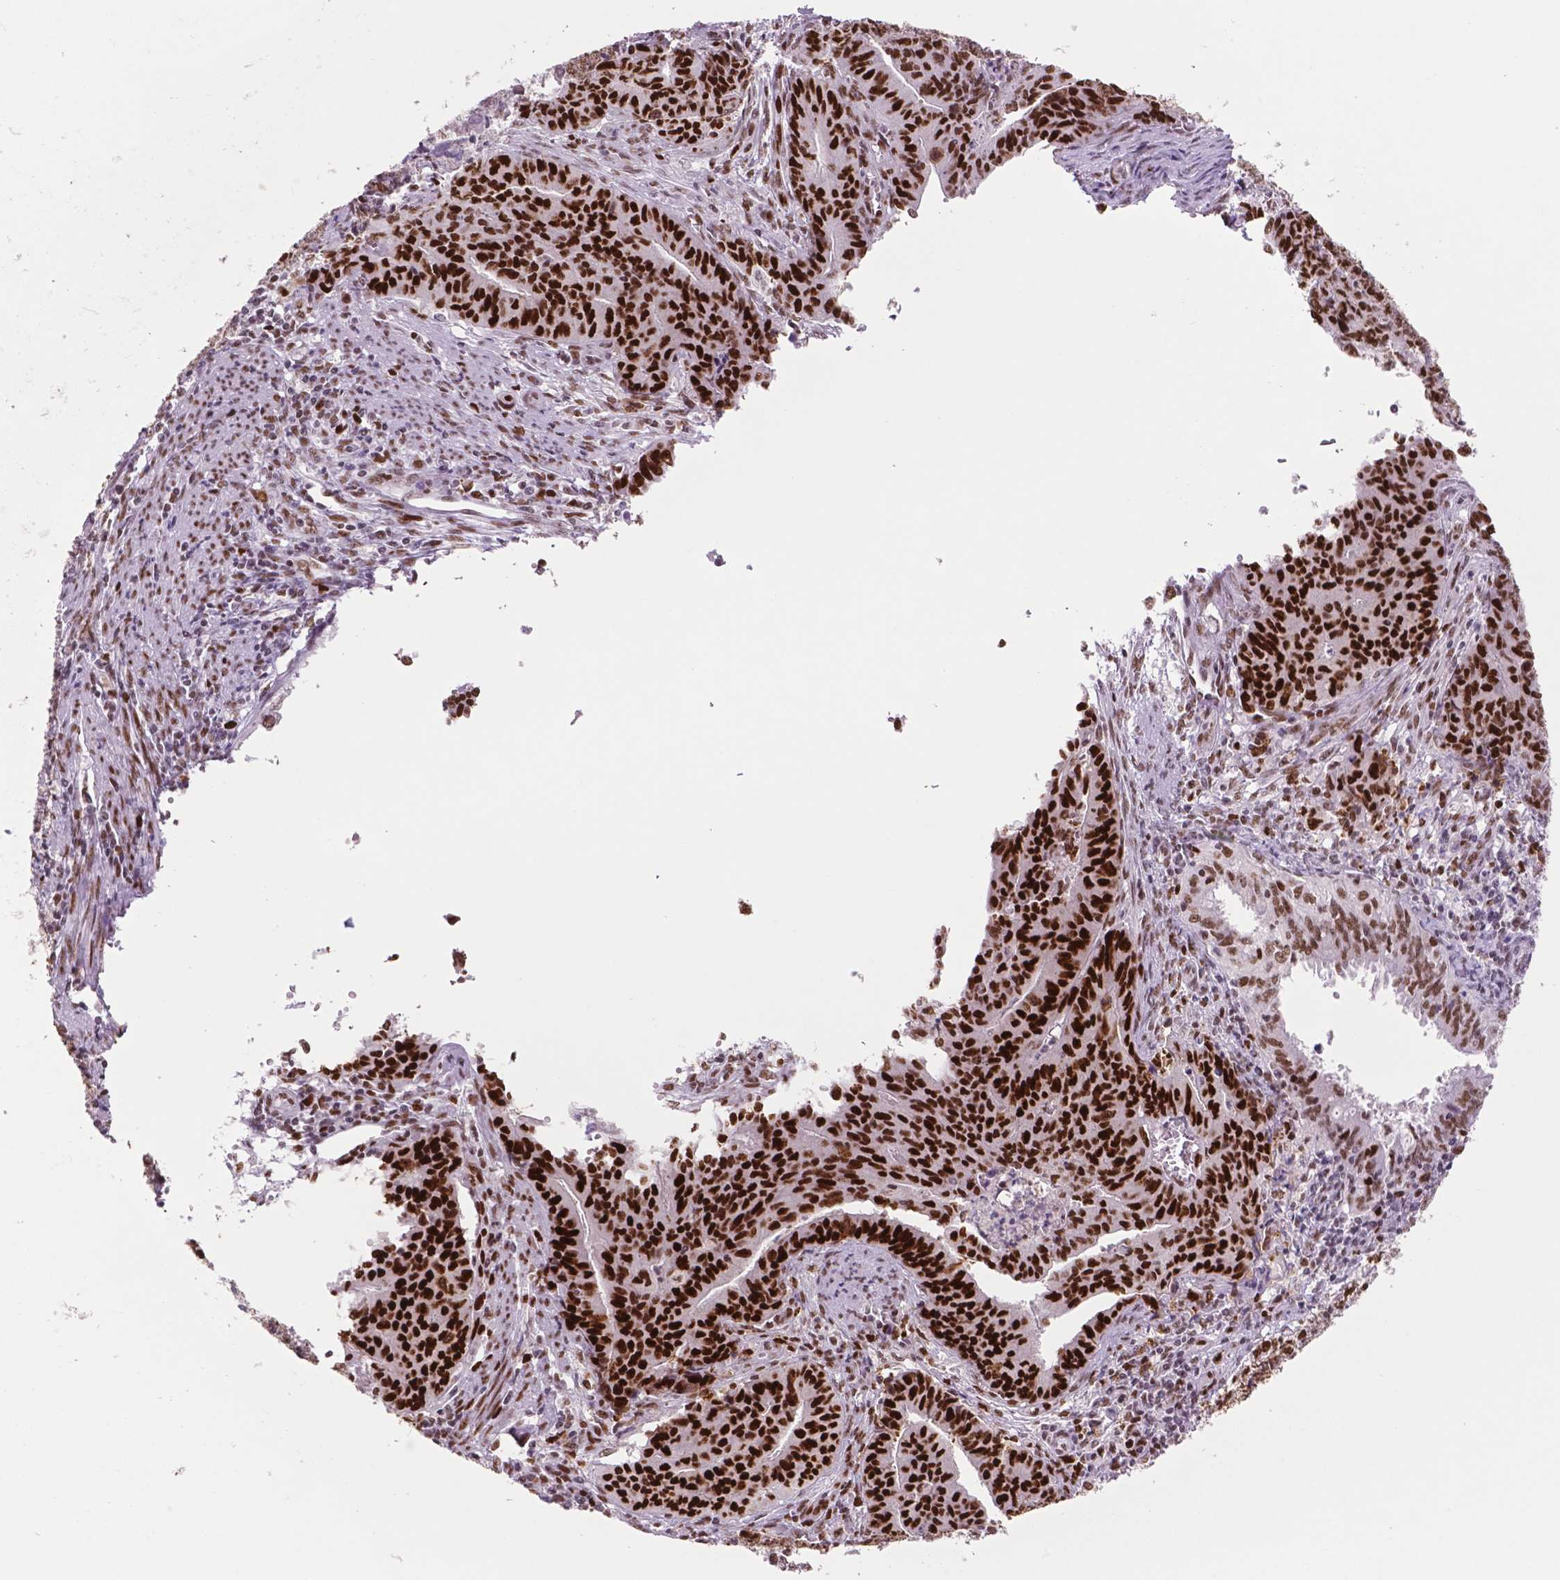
{"staining": {"intensity": "strong", "quantity": ">75%", "location": "nuclear"}, "tissue": "endometrial cancer", "cell_type": "Tumor cells", "image_type": "cancer", "snomed": [{"axis": "morphology", "description": "Adenocarcinoma, NOS"}, {"axis": "topography", "description": "Endometrium"}], "caption": "IHC micrograph of endometrial adenocarcinoma stained for a protein (brown), which demonstrates high levels of strong nuclear staining in approximately >75% of tumor cells.", "gene": "MSH6", "patient": {"sex": "female", "age": 59}}